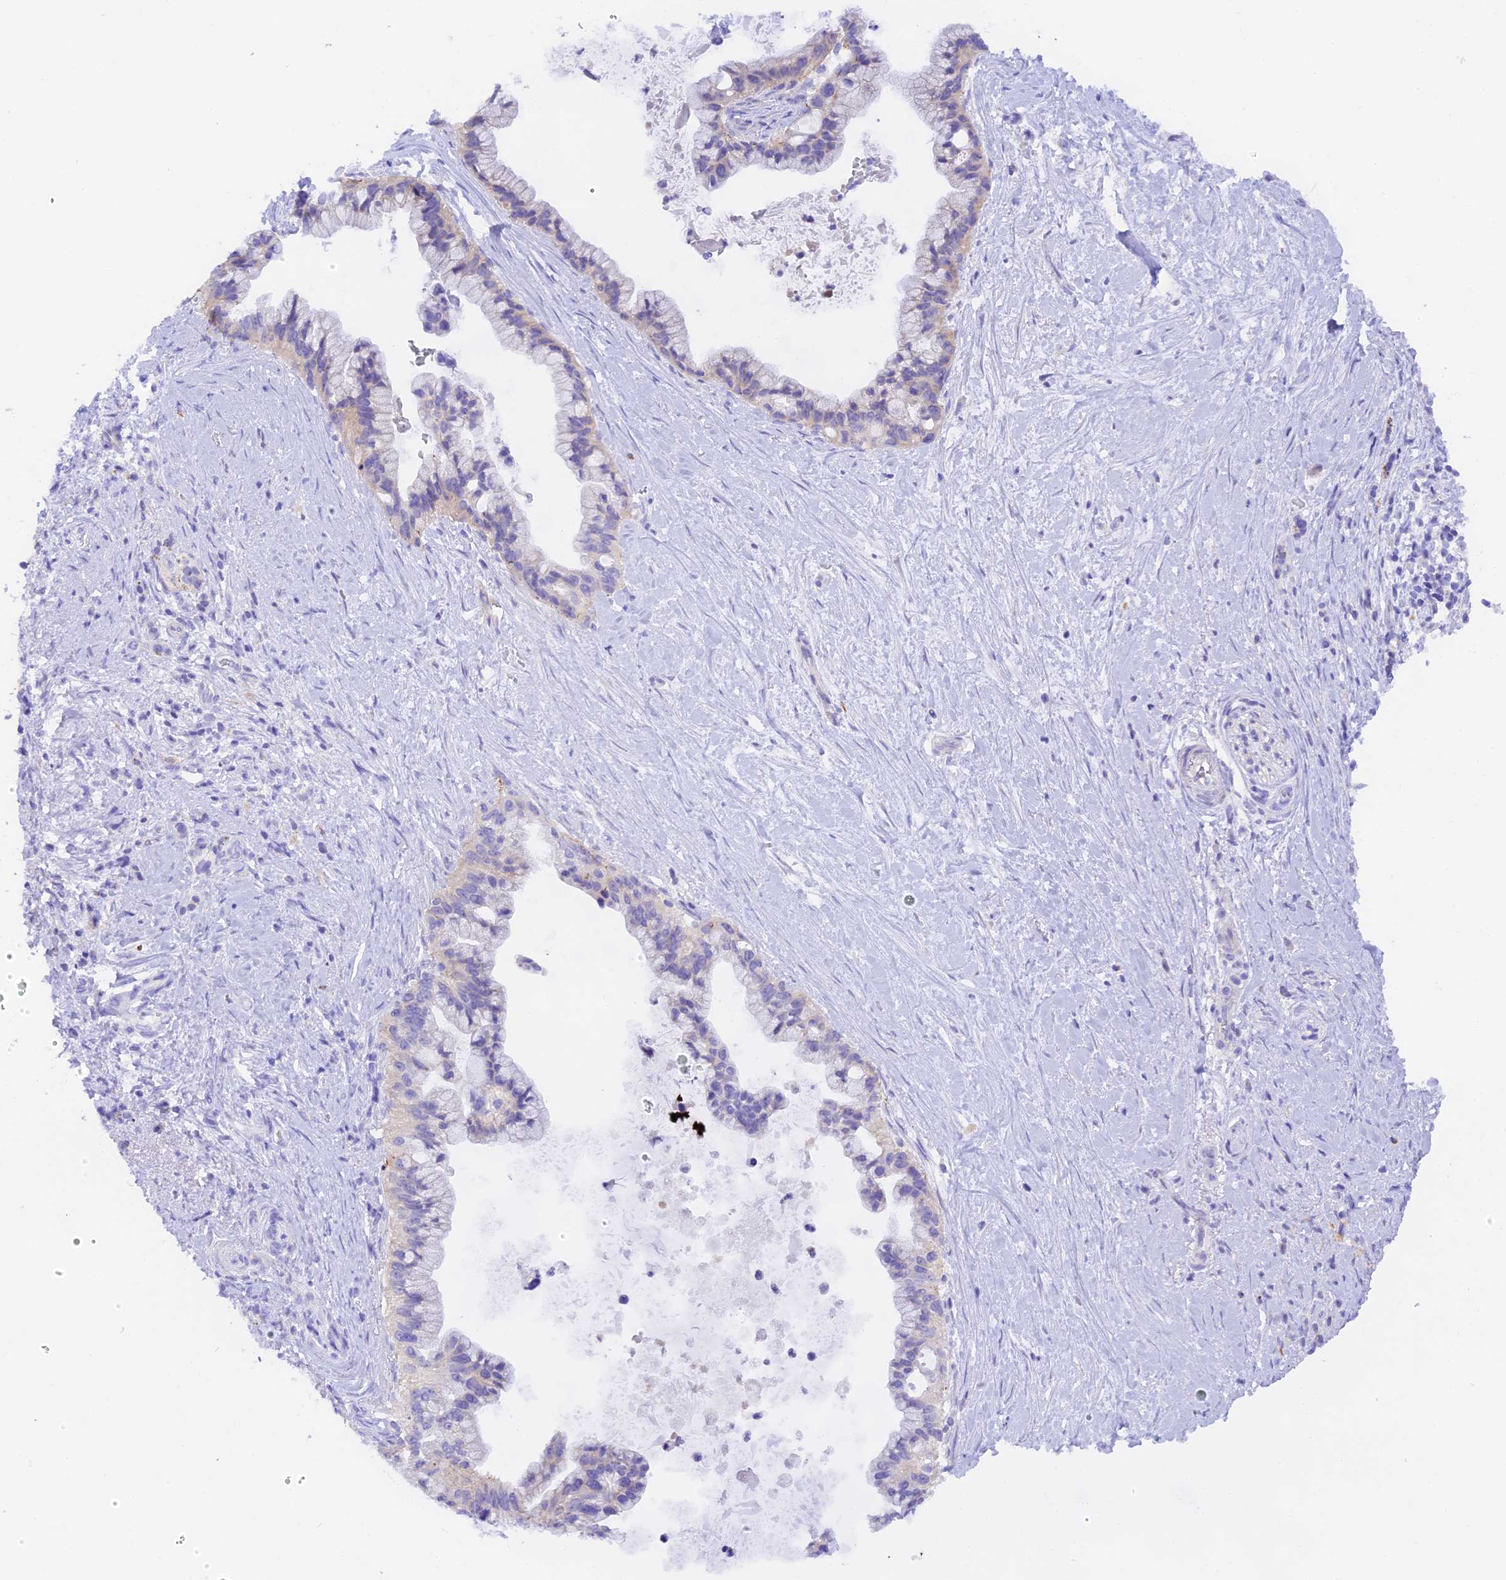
{"staining": {"intensity": "weak", "quantity": "<25%", "location": "cytoplasmic/membranous"}, "tissue": "pancreatic cancer", "cell_type": "Tumor cells", "image_type": "cancer", "snomed": [{"axis": "morphology", "description": "Adenocarcinoma, NOS"}, {"axis": "topography", "description": "Pancreas"}], "caption": "There is no significant expression in tumor cells of pancreatic cancer (adenocarcinoma). The staining was performed using DAB to visualize the protein expression in brown, while the nuclei were stained in blue with hematoxylin (Magnification: 20x).", "gene": "COL6A5", "patient": {"sex": "female", "age": 83}}